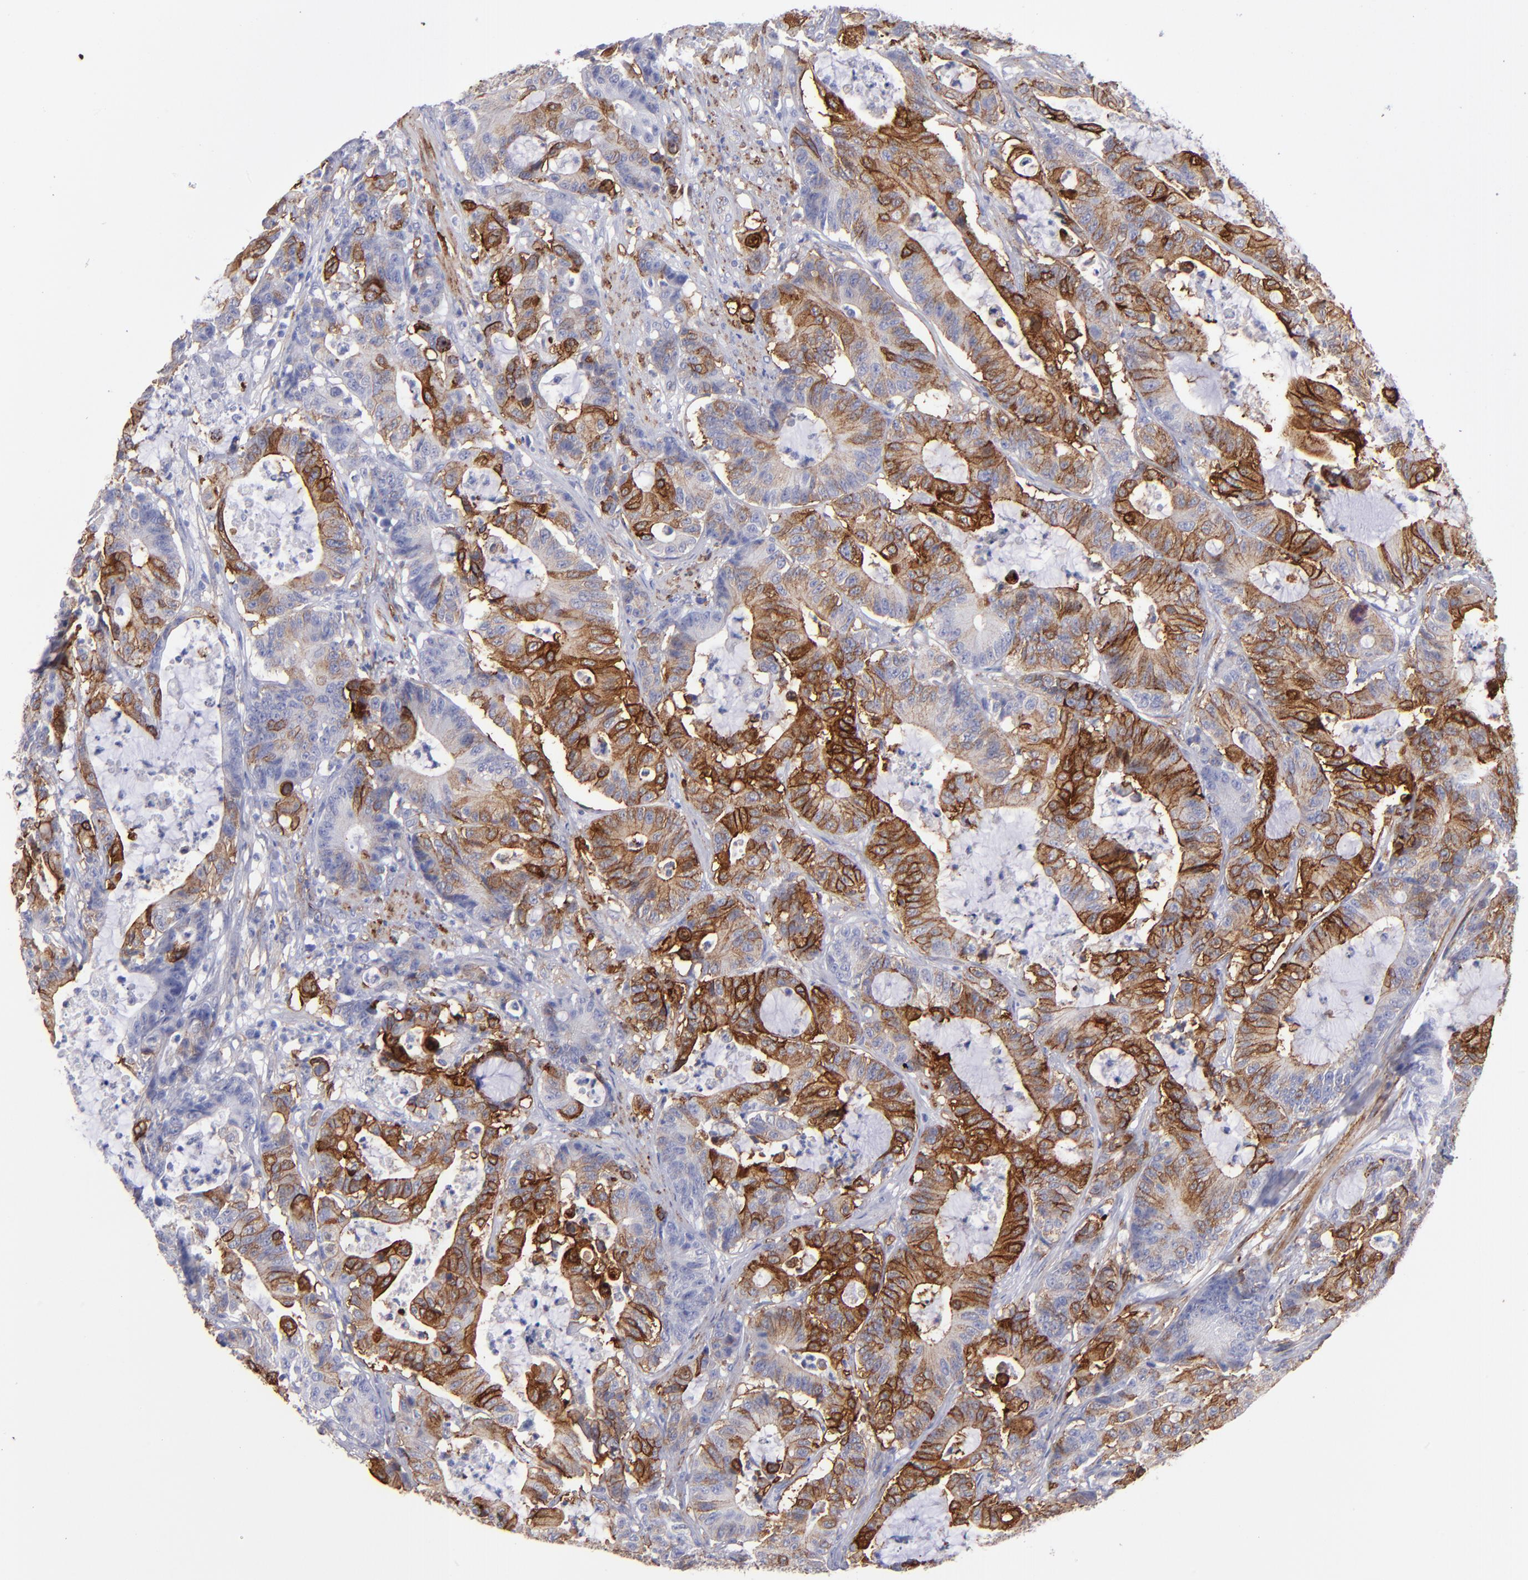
{"staining": {"intensity": "moderate", "quantity": "25%-75%", "location": "cytoplasmic/membranous"}, "tissue": "colorectal cancer", "cell_type": "Tumor cells", "image_type": "cancer", "snomed": [{"axis": "morphology", "description": "Adenocarcinoma, NOS"}, {"axis": "topography", "description": "Colon"}], "caption": "This is a photomicrograph of immunohistochemistry (IHC) staining of adenocarcinoma (colorectal), which shows moderate positivity in the cytoplasmic/membranous of tumor cells.", "gene": "AHNAK2", "patient": {"sex": "female", "age": 84}}